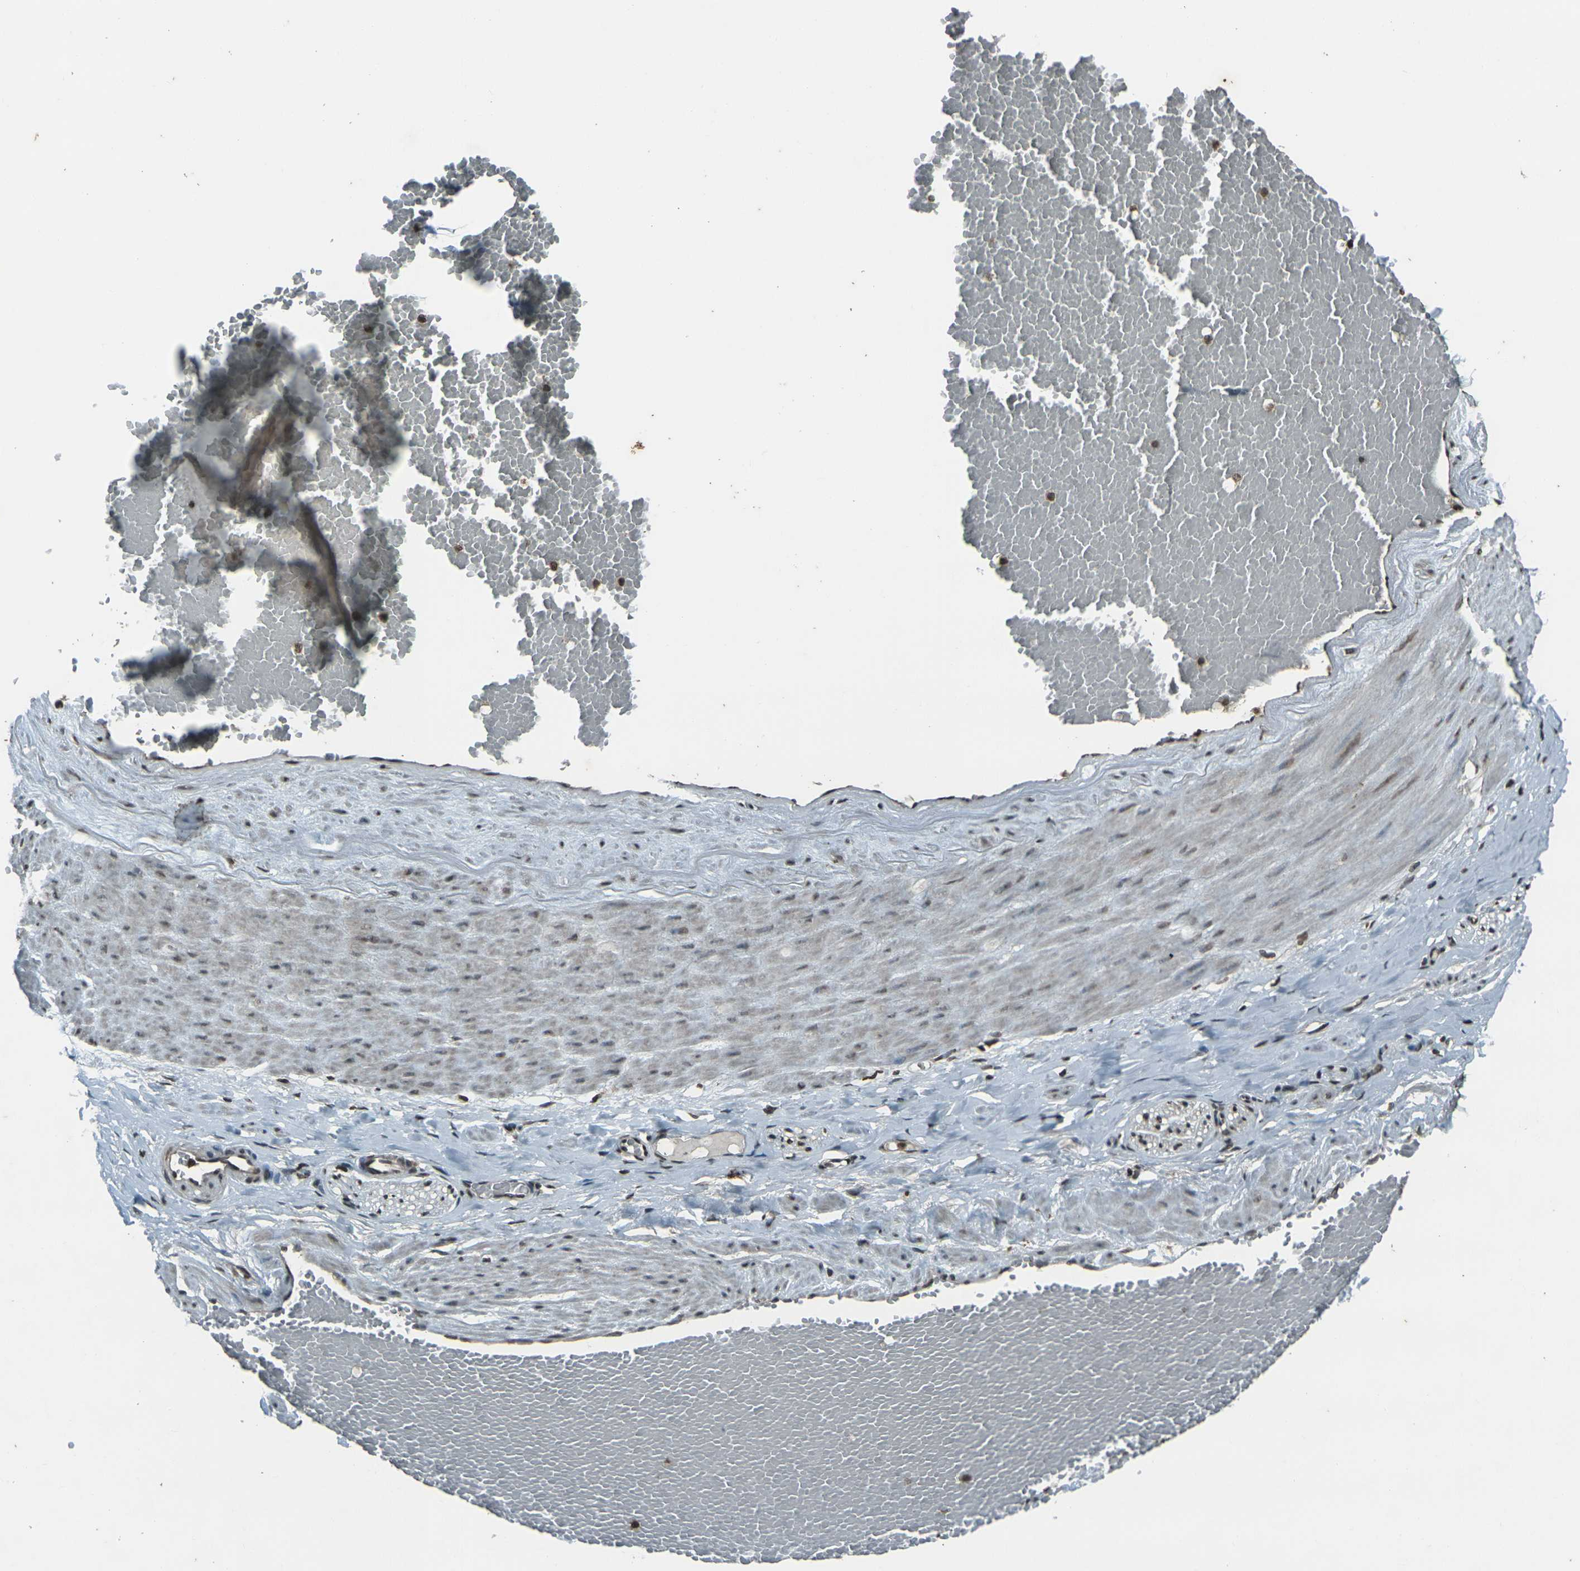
{"staining": {"intensity": "moderate", "quantity": ">75%", "location": "nuclear"}, "tissue": "adipose tissue", "cell_type": "Adipocytes", "image_type": "normal", "snomed": [{"axis": "morphology", "description": "Normal tissue, NOS"}, {"axis": "topography", "description": "Soft tissue"}, {"axis": "topography", "description": "Vascular tissue"}], "caption": "Adipose tissue stained with DAB immunohistochemistry (IHC) exhibits medium levels of moderate nuclear staining in about >75% of adipocytes. (Brightfield microscopy of DAB IHC at high magnification).", "gene": "PRPF8", "patient": {"sex": "female", "age": 35}}